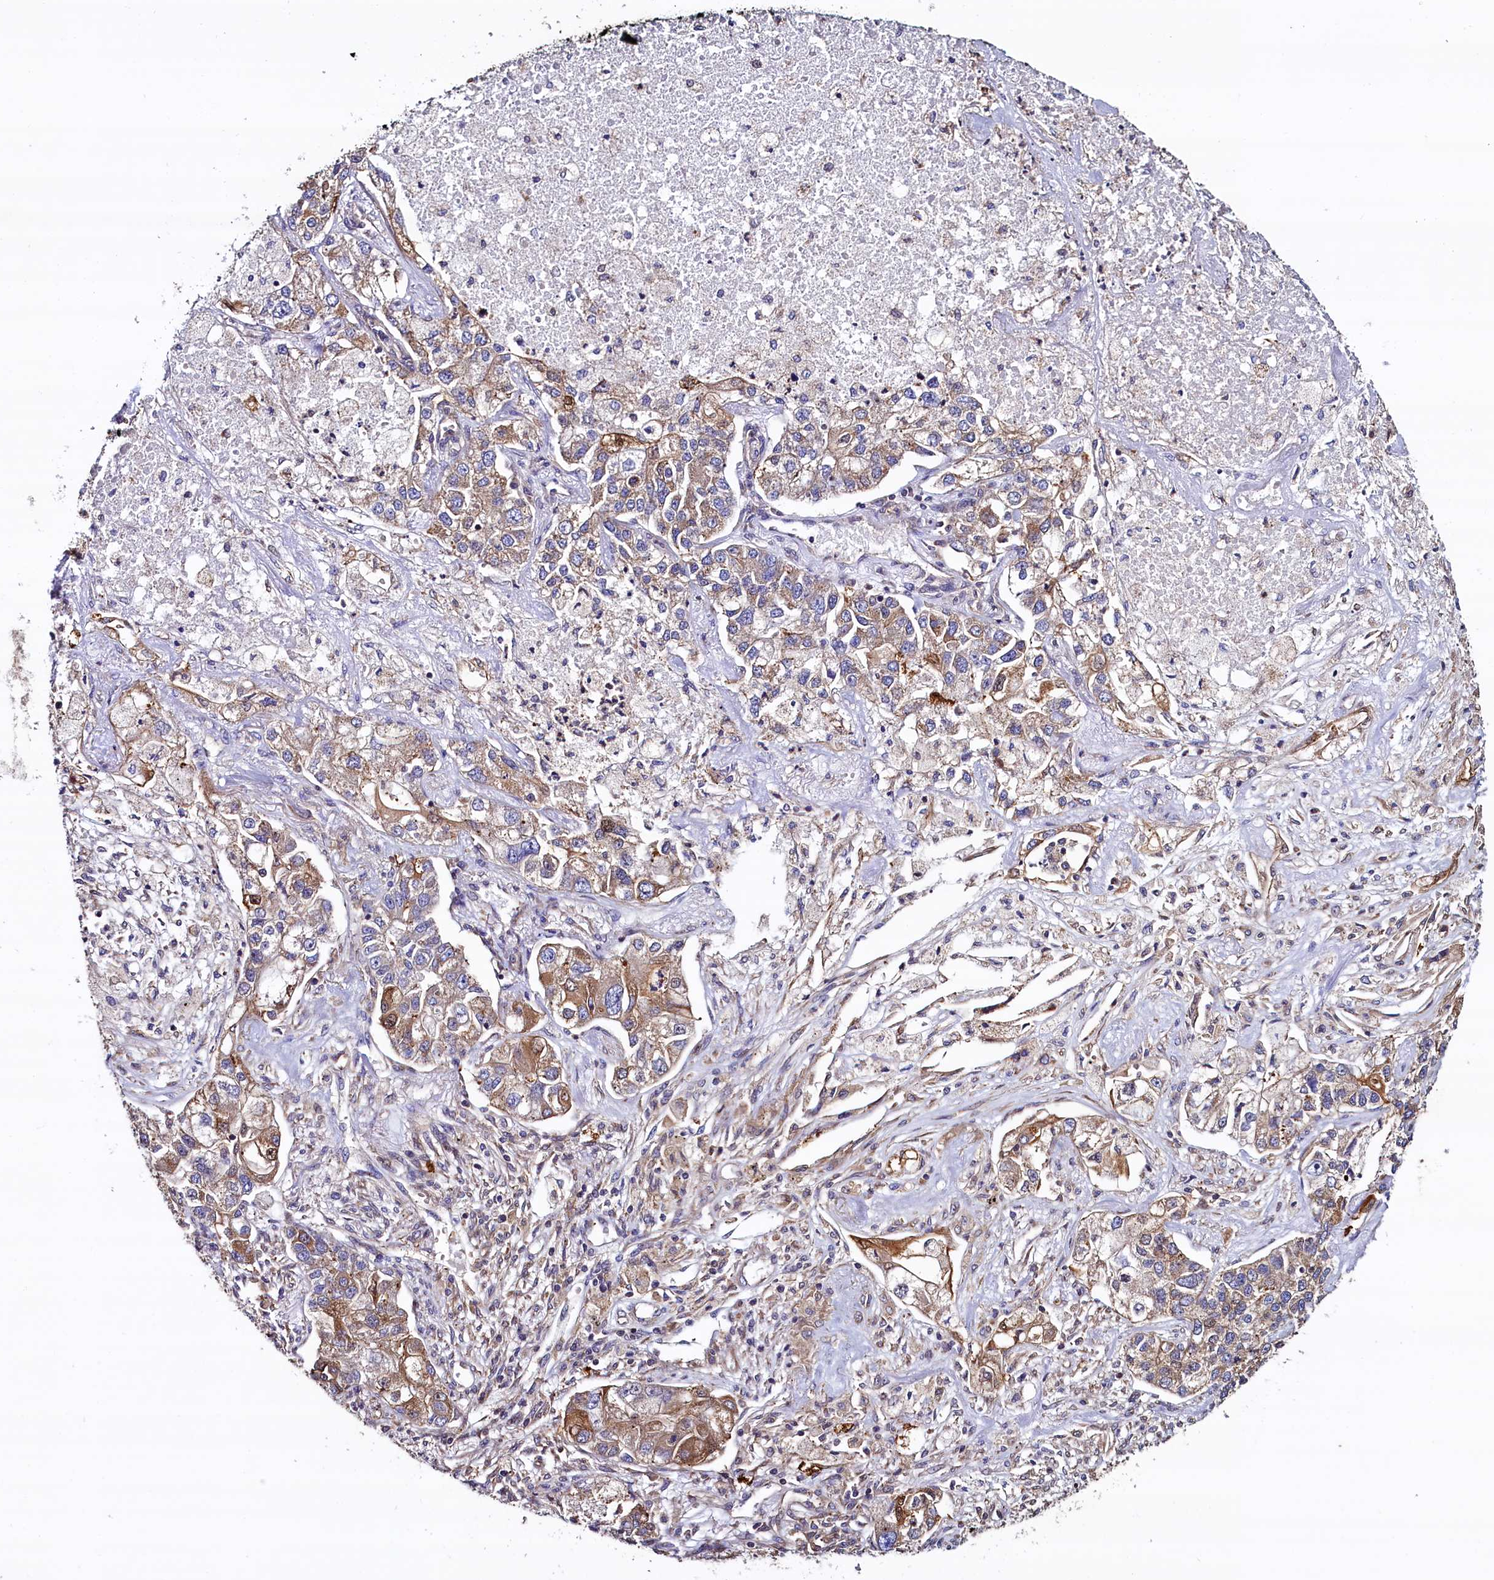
{"staining": {"intensity": "moderate", "quantity": "<25%", "location": "cytoplasmic/membranous"}, "tissue": "lung cancer", "cell_type": "Tumor cells", "image_type": "cancer", "snomed": [{"axis": "morphology", "description": "Adenocarcinoma, NOS"}, {"axis": "topography", "description": "Lung"}], "caption": "Immunohistochemistry (IHC) (DAB) staining of lung cancer demonstrates moderate cytoplasmic/membranous protein positivity in approximately <25% of tumor cells.", "gene": "ATXN2L", "patient": {"sex": "male", "age": 49}}